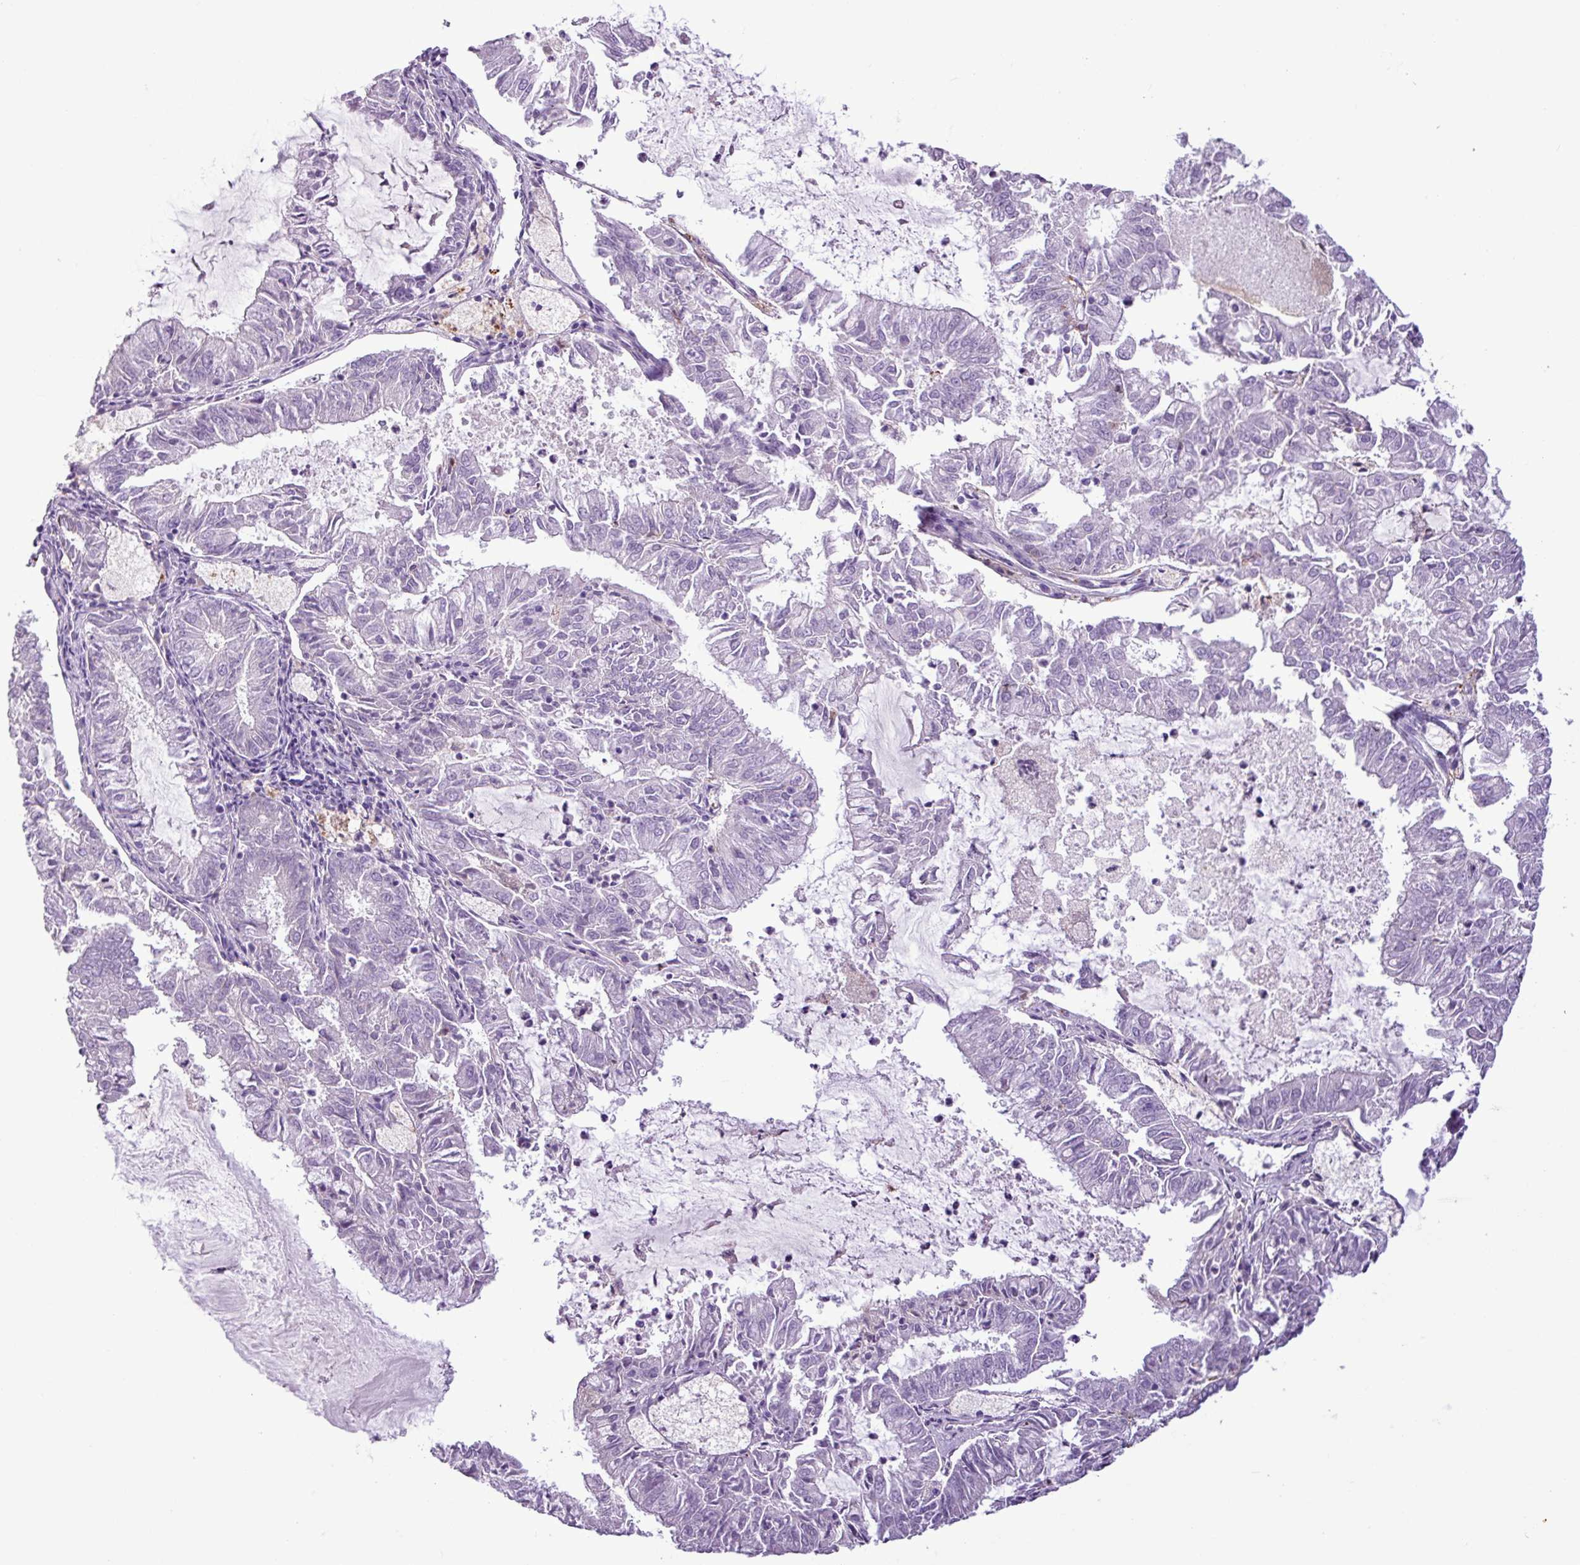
{"staining": {"intensity": "negative", "quantity": "none", "location": "none"}, "tissue": "endometrial cancer", "cell_type": "Tumor cells", "image_type": "cancer", "snomed": [{"axis": "morphology", "description": "Adenocarcinoma, NOS"}, {"axis": "topography", "description": "Endometrium"}], "caption": "High power microscopy micrograph of an immunohistochemistry (IHC) photomicrograph of endometrial adenocarcinoma, revealing no significant expression in tumor cells. (DAB immunohistochemistry visualized using brightfield microscopy, high magnification).", "gene": "TMEM200C", "patient": {"sex": "female", "age": 57}}